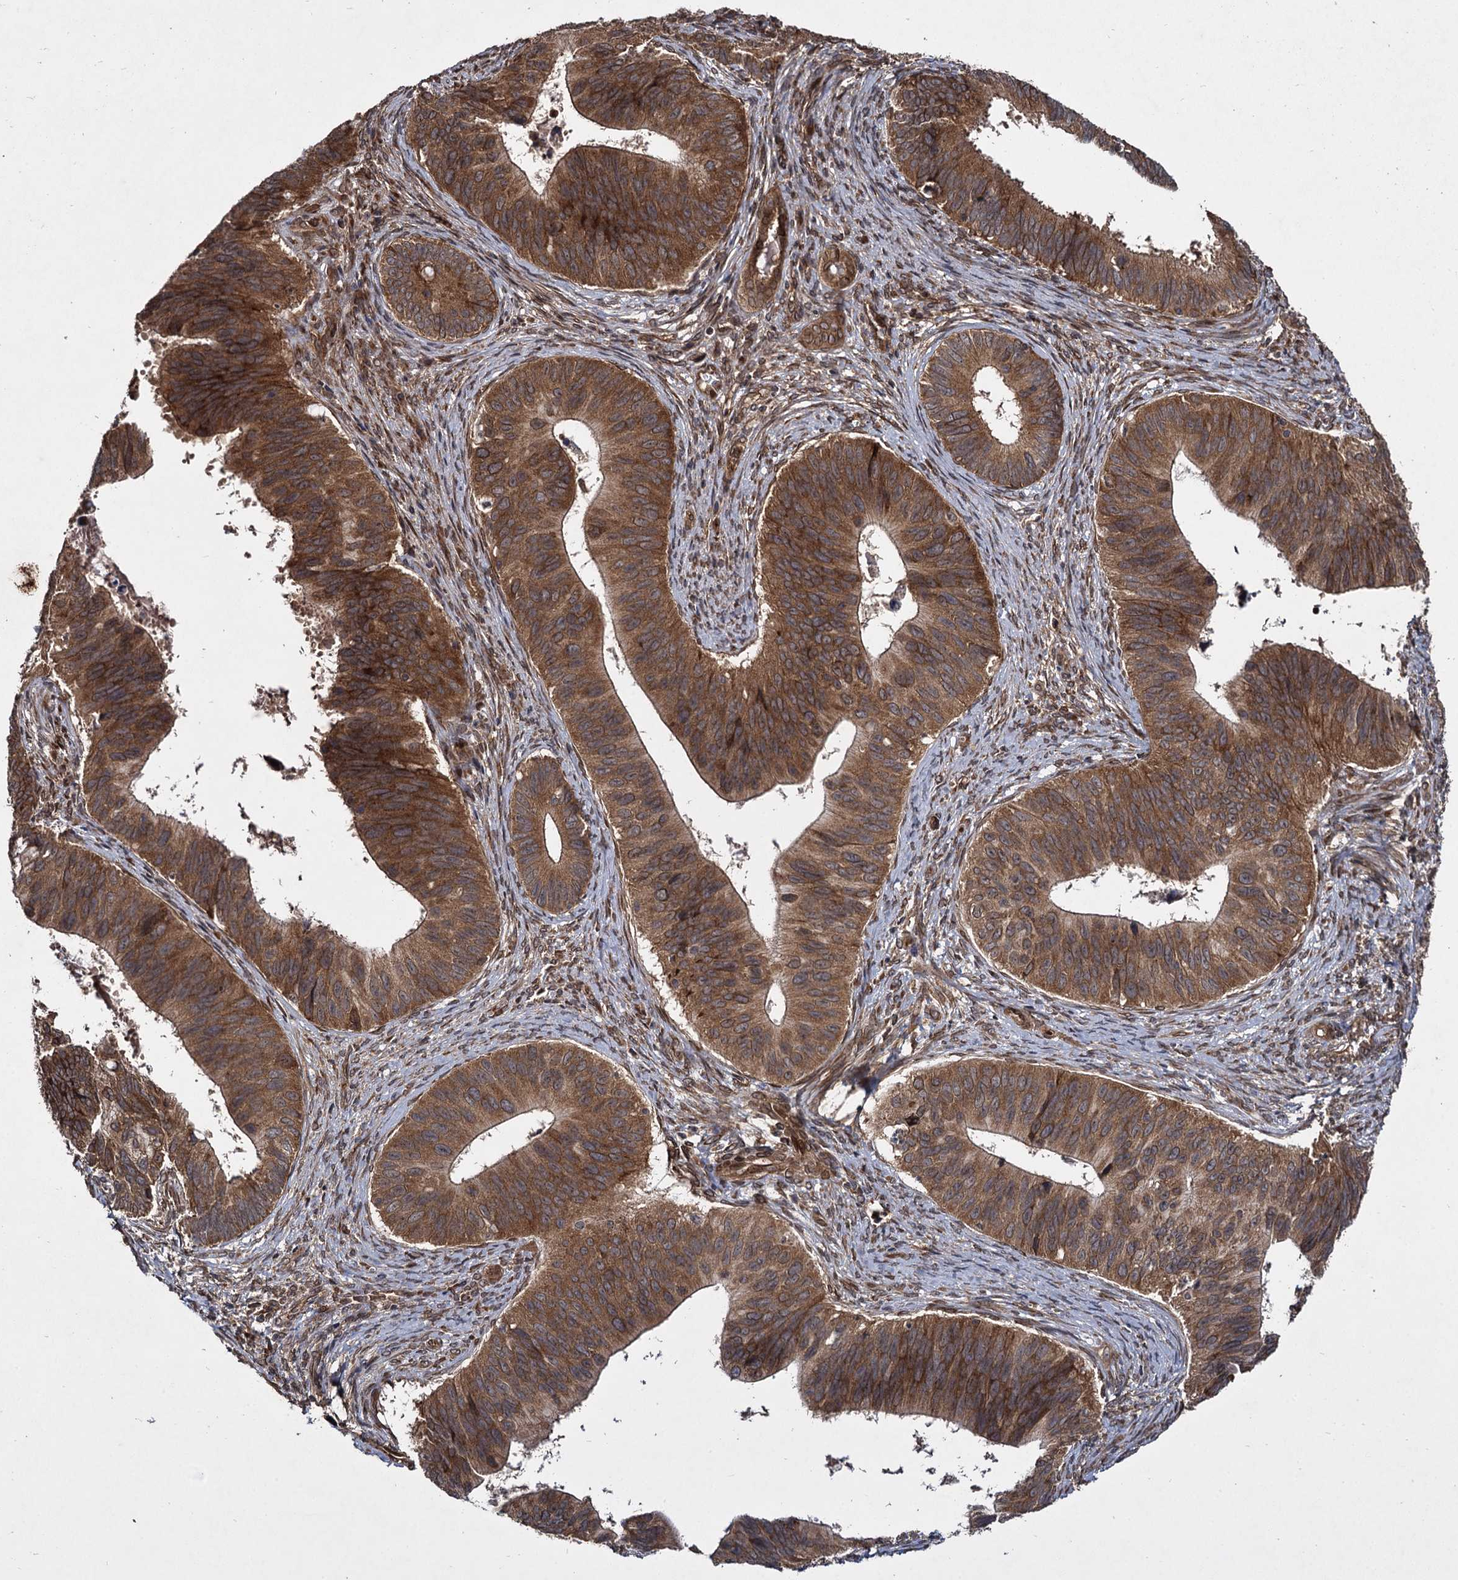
{"staining": {"intensity": "strong", "quantity": ">75%", "location": "cytoplasmic/membranous"}, "tissue": "cervical cancer", "cell_type": "Tumor cells", "image_type": "cancer", "snomed": [{"axis": "morphology", "description": "Adenocarcinoma, NOS"}, {"axis": "topography", "description": "Cervix"}], "caption": "IHC image of cervical cancer stained for a protein (brown), which displays high levels of strong cytoplasmic/membranous staining in about >75% of tumor cells.", "gene": "DCP1B", "patient": {"sex": "female", "age": 42}}